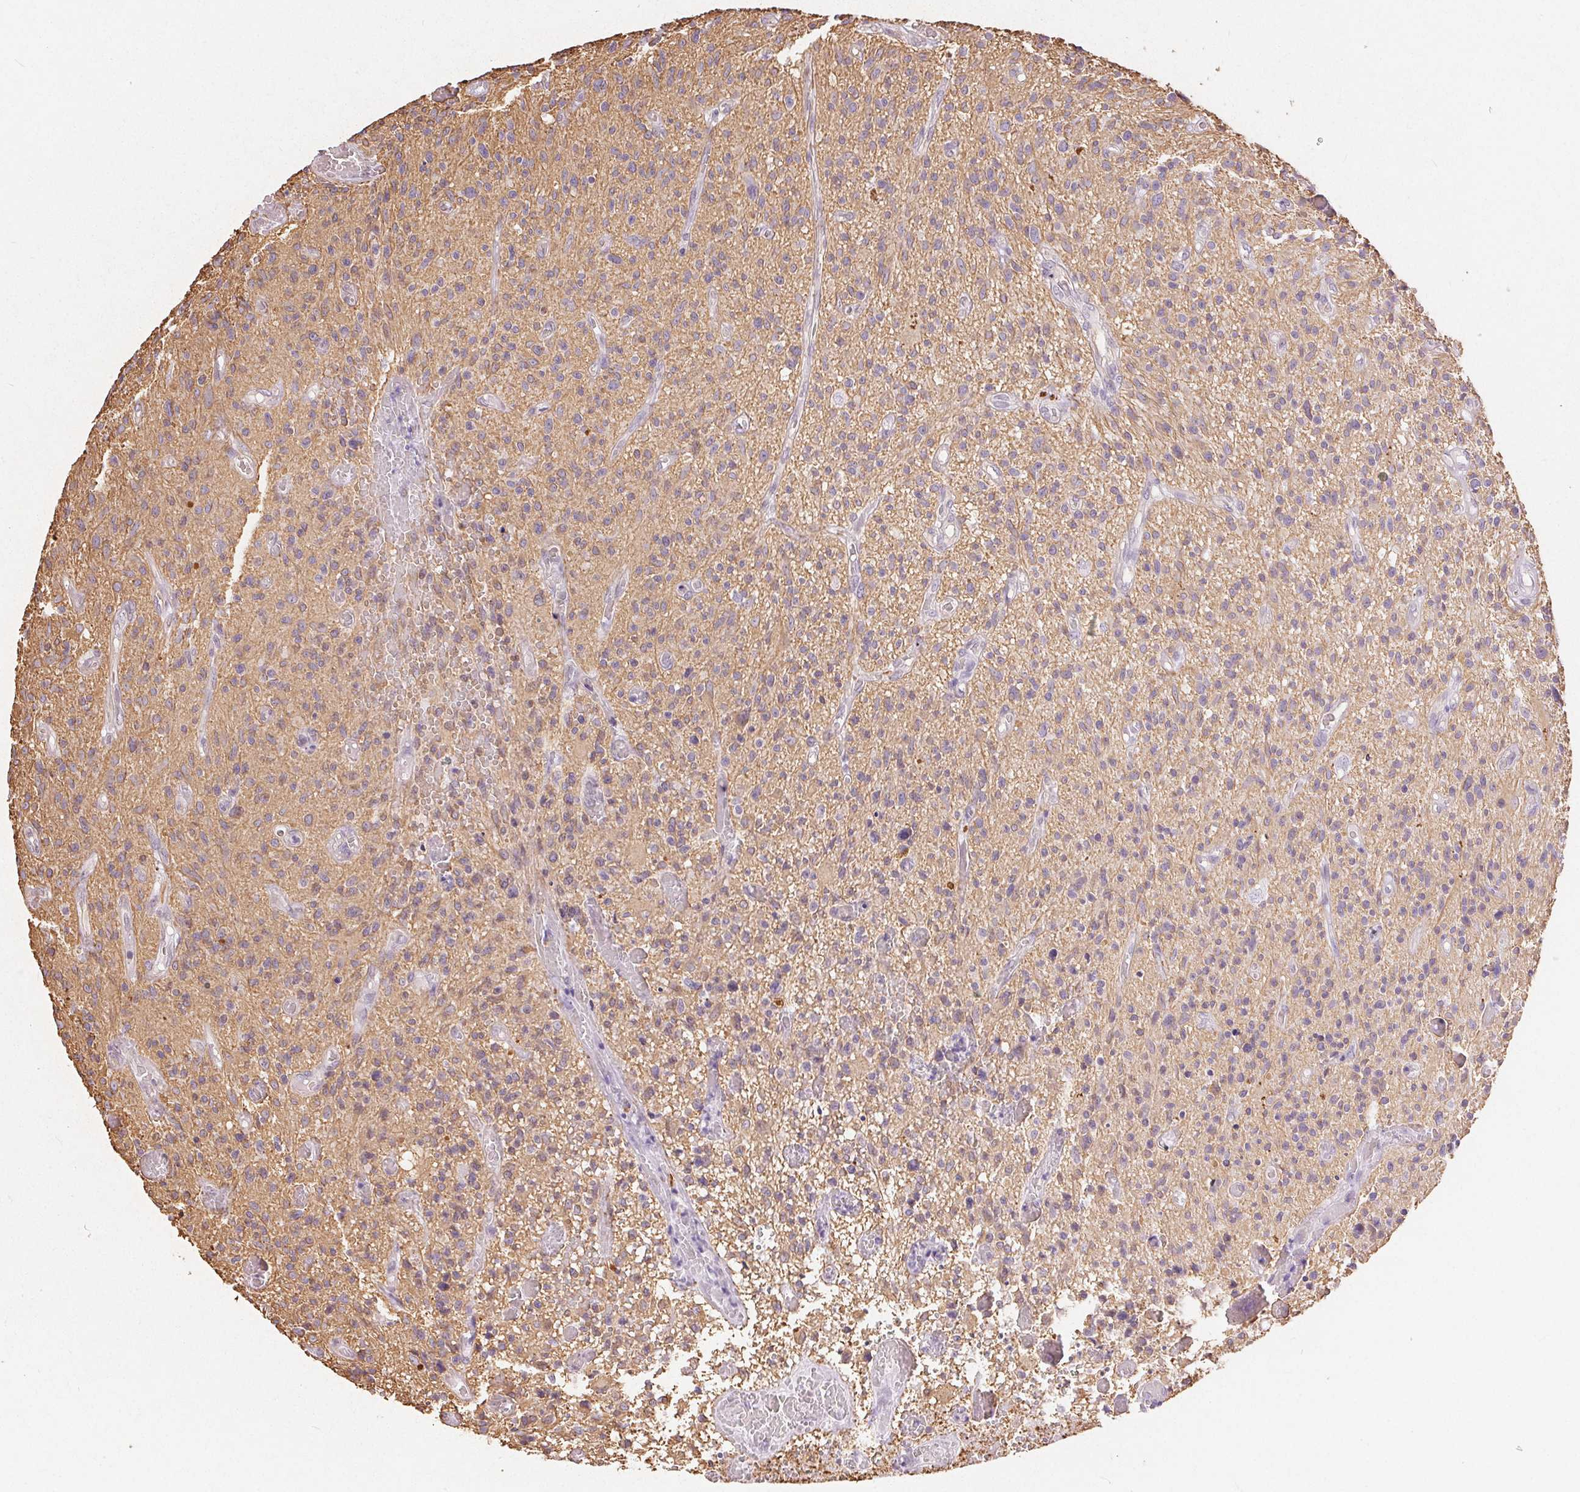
{"staining": {"intensity": "weak", "quantity": "25%-75%", "location": "cytoplasmic/membranous"}, "tissue": "glioma", "cell_type": "Tumor cells", "image_type": "cancer", "snomed": [{"axis": "morphology", "description": "Glioma, malignant, High grade"}, {"axis": "topography", "description": "Brain"}], "caption": "The image displays immunohistochemical staining of glioma. There is weak cytoplasmic/membranous expression is identified in approximately 25%-75% of tumor cells.", "gene": "GFAP", "patient": {"sex": "male", "age": 75}}